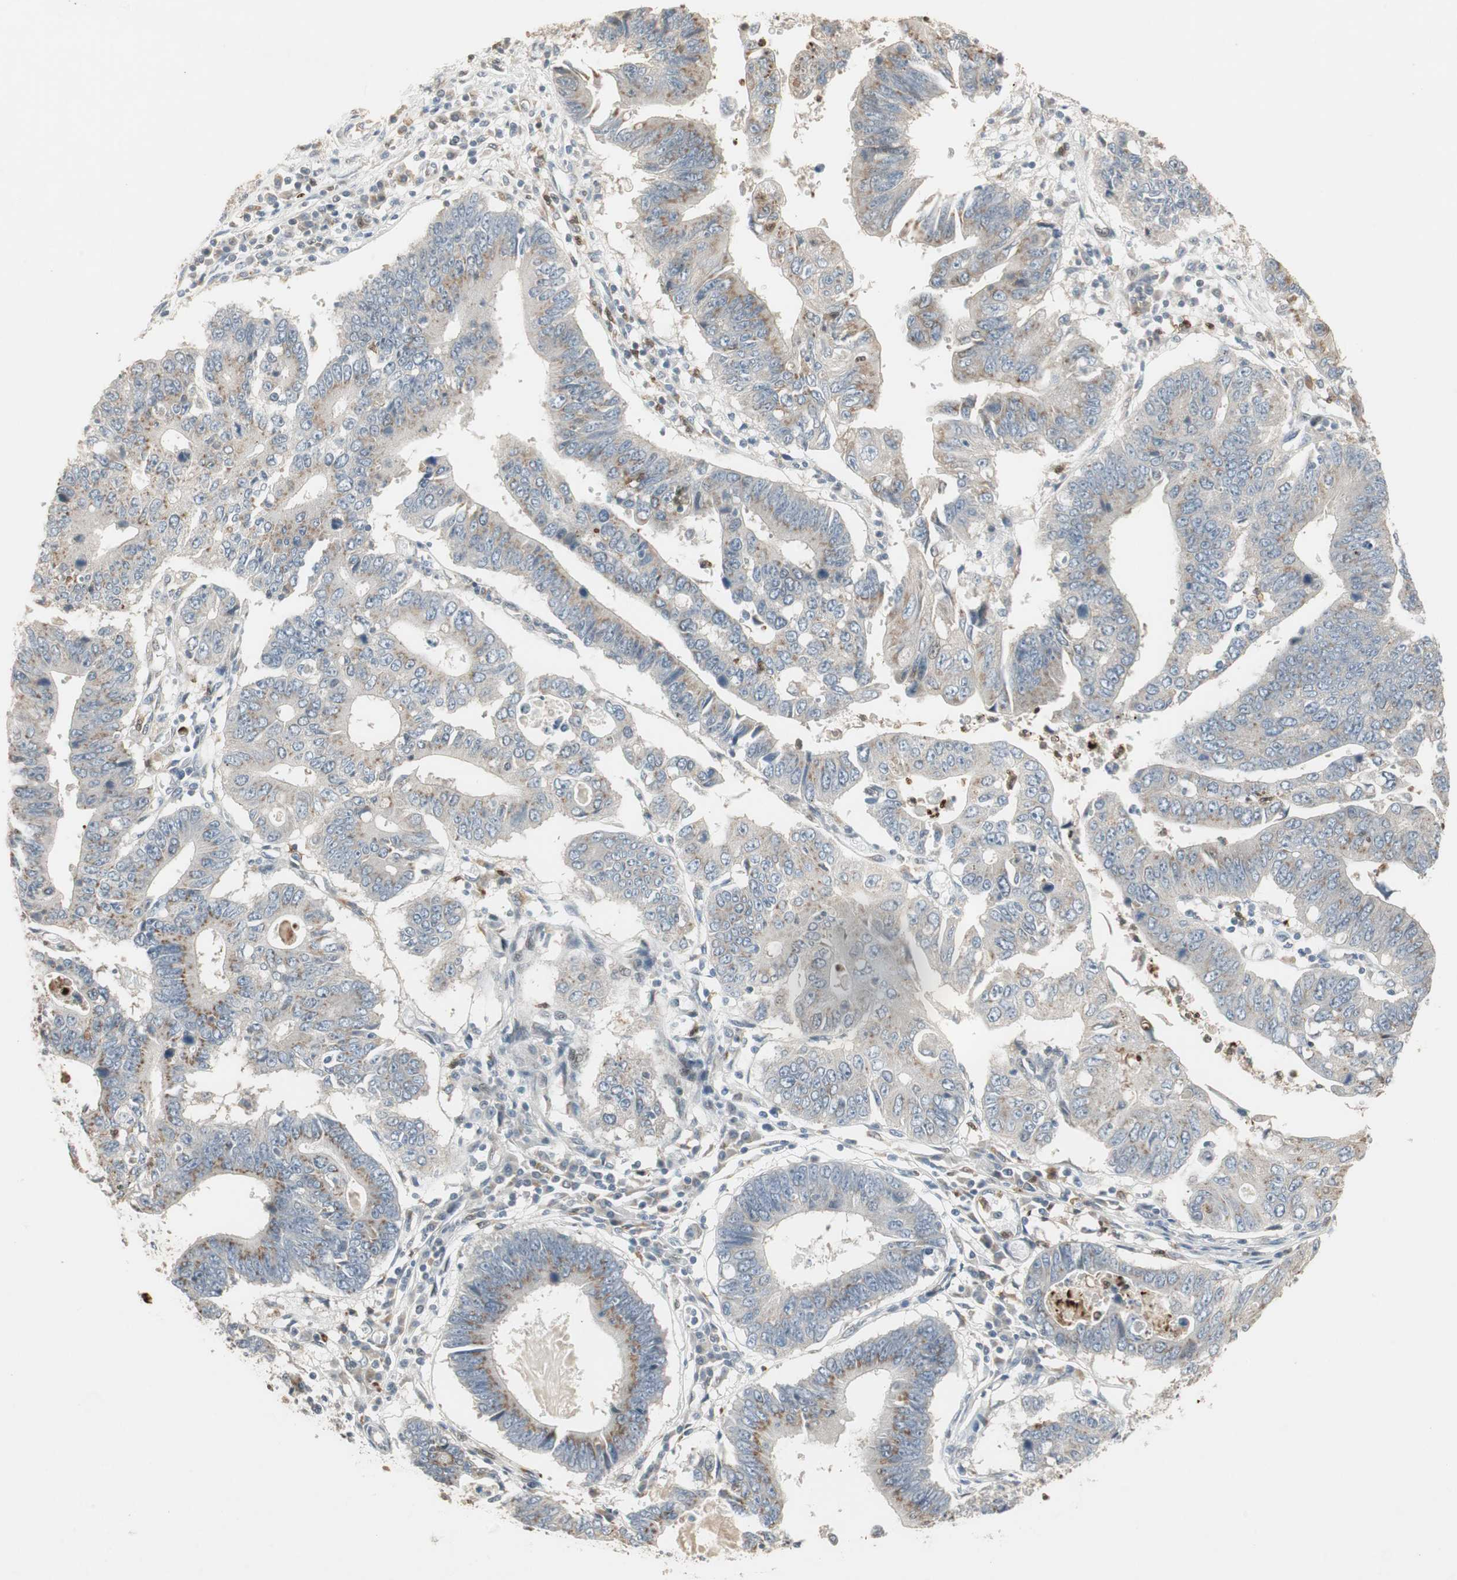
{"staining": {"intensity": "weak", "quantity": "<25%", "location": "cytoplasmic/membranous"}, "tissue": "stomach cancer", "cell_type": "Tumor cells", "image_type": "cancer", "snomed": [{"axis": "morphology", "description": "Adenocarcinoma, NOS"}, {"axis": "topography", "description": "Stomach"}], "caption": "DAB immunohistochemical staining of human adenocarcinoma (stomach) demonstrates no significant staining in tumor cells.", "gene": "SNX4", "patient": {"sex": "male", "age": 59}}